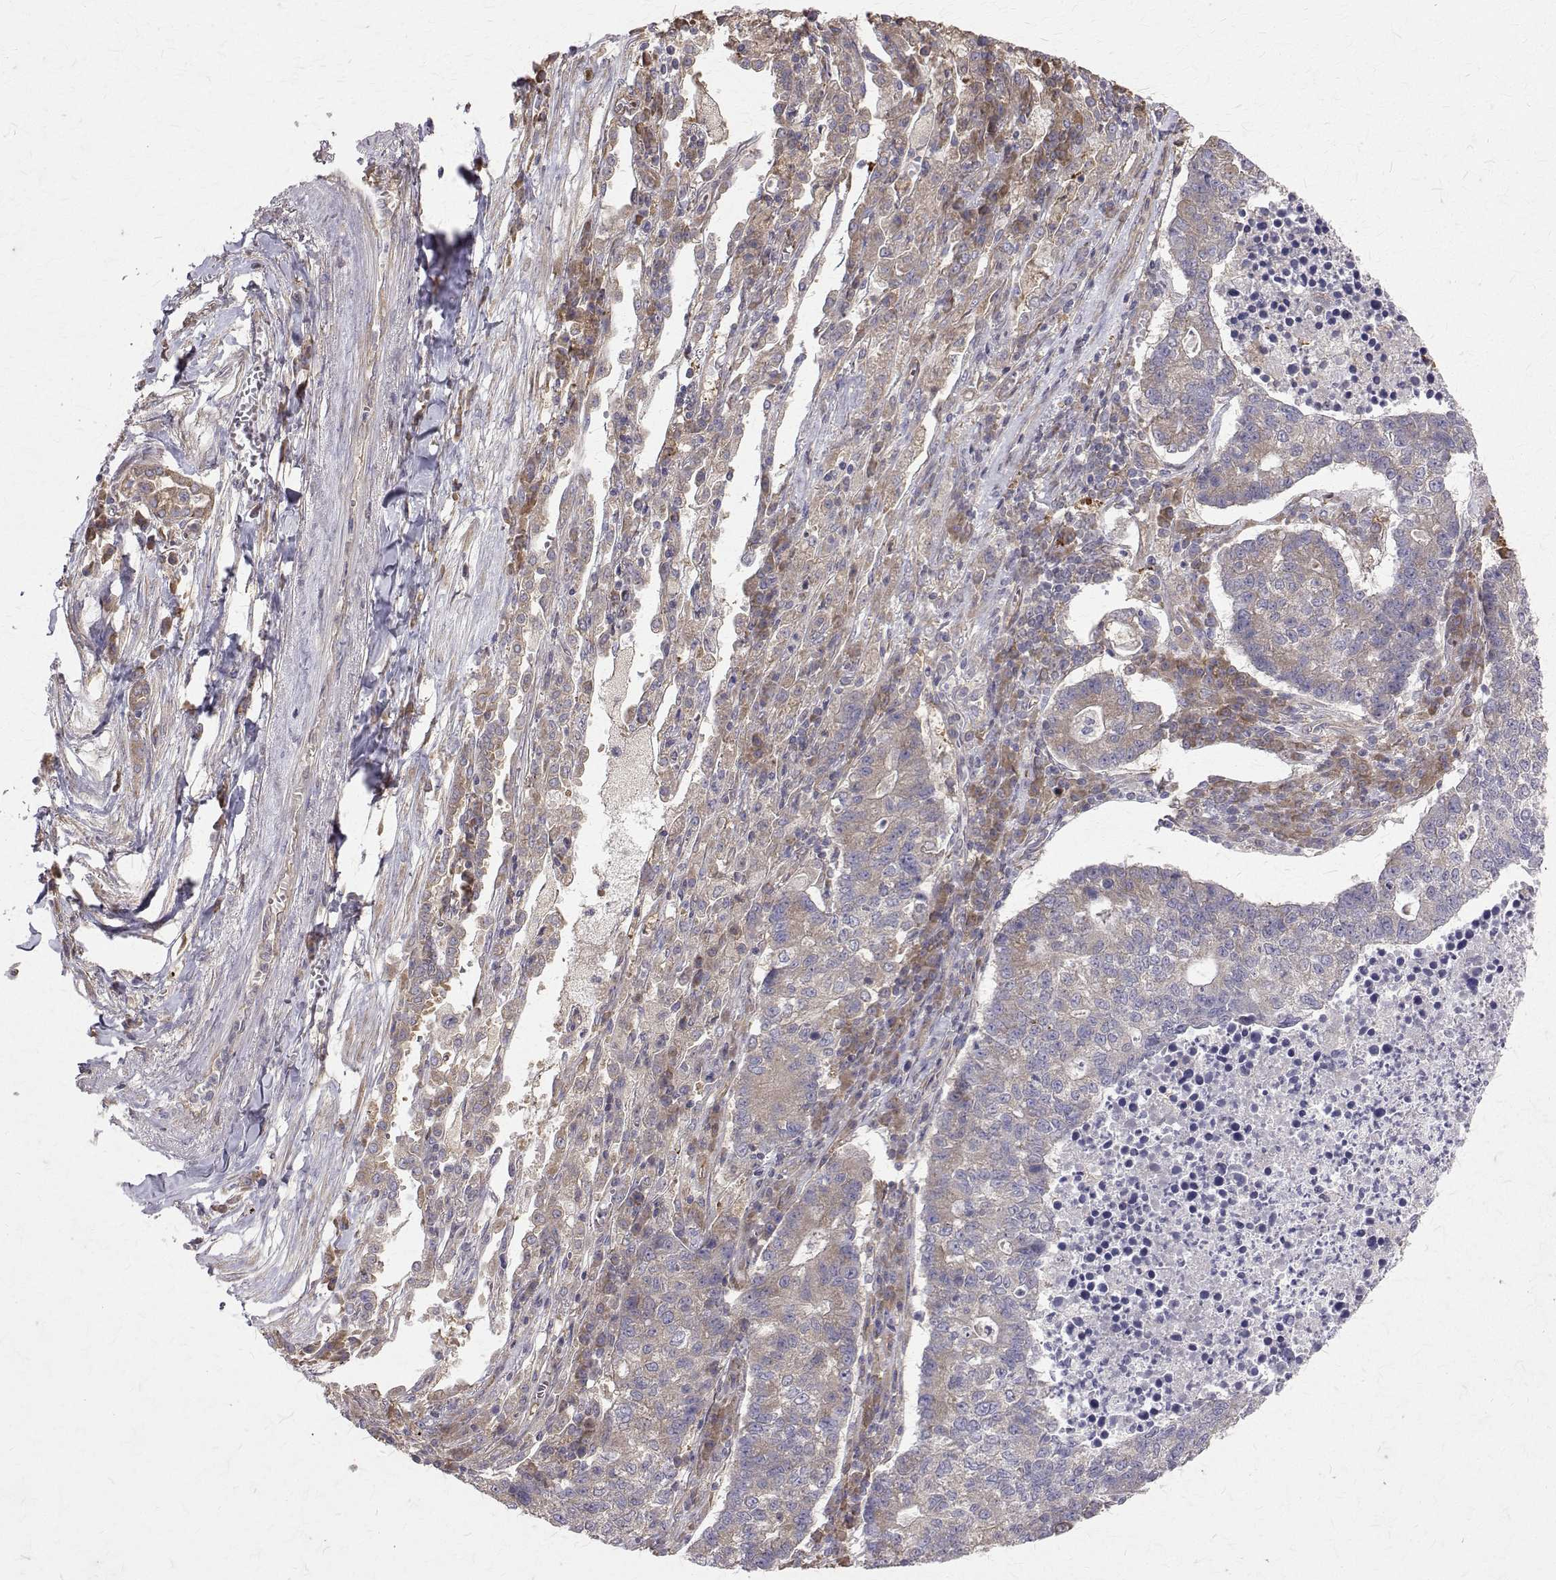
{"staining": {"intensity": "weak", "quantity": "<25%", "location": "cytoplasmic/membranous"}, "tissue": "lung cancer", "cell_type": "Tumor cells", "image_type": "cancer", "snomed": [{"axis": "morphology", "description": "Adenocarcinoma, NOS"}, {"axis": "topography", "description": "Lung"}], "caption": "This is a photomicrograph of immunohistochemistry staining of adenocarcinoma (lung), which shows no expression in tumor cells.", "gene": "FARSB", "patient": {"sex": "male", "age": 57}}